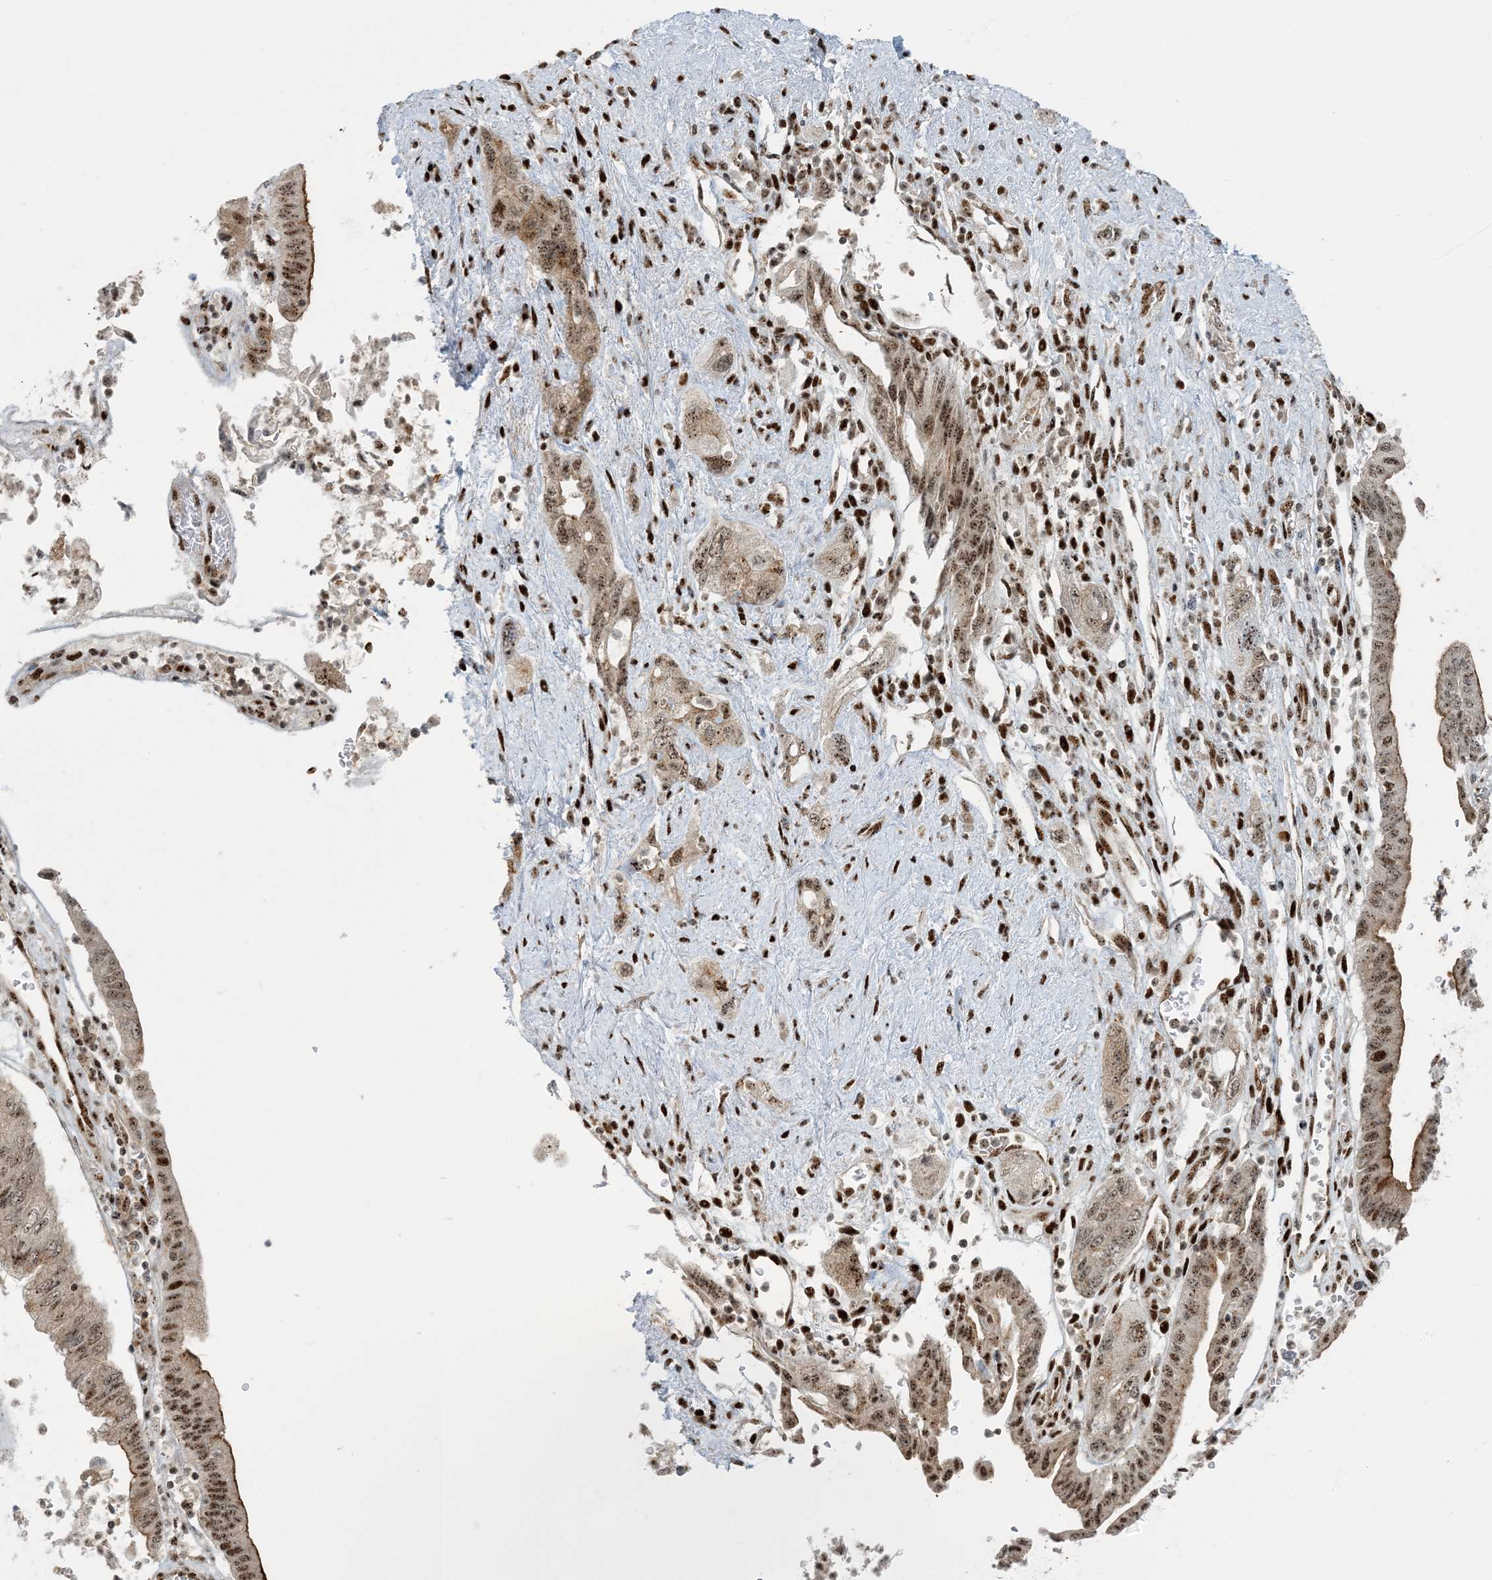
{"staining": {"intensity": "moderate", "quantity": ">75%", "location": "cytoplasmic/membranous,nuclear"}, "tissue": "pancreatic cancer", "cell_type": "Tumor cells", "image_type": "cancer", "snomed": [{"axis": "morphology", "description": "Adenocarcinoma, NOS"}, {"axis": "topography", "description": "Pancreas"}], "caption": "Immunohistochemistry of human adenocarcinoma (pancreatic) shows medium levels of moderate cytoplasmic/membranous and nuclear positivity in approximately >75% of tumor cells. (DAB (3,3'-diaminobenzidine) = brown stain, brightfield microscopy at high magnification).", "gene": "MBD1", "patient": {"sex": "female", "age": 73}}